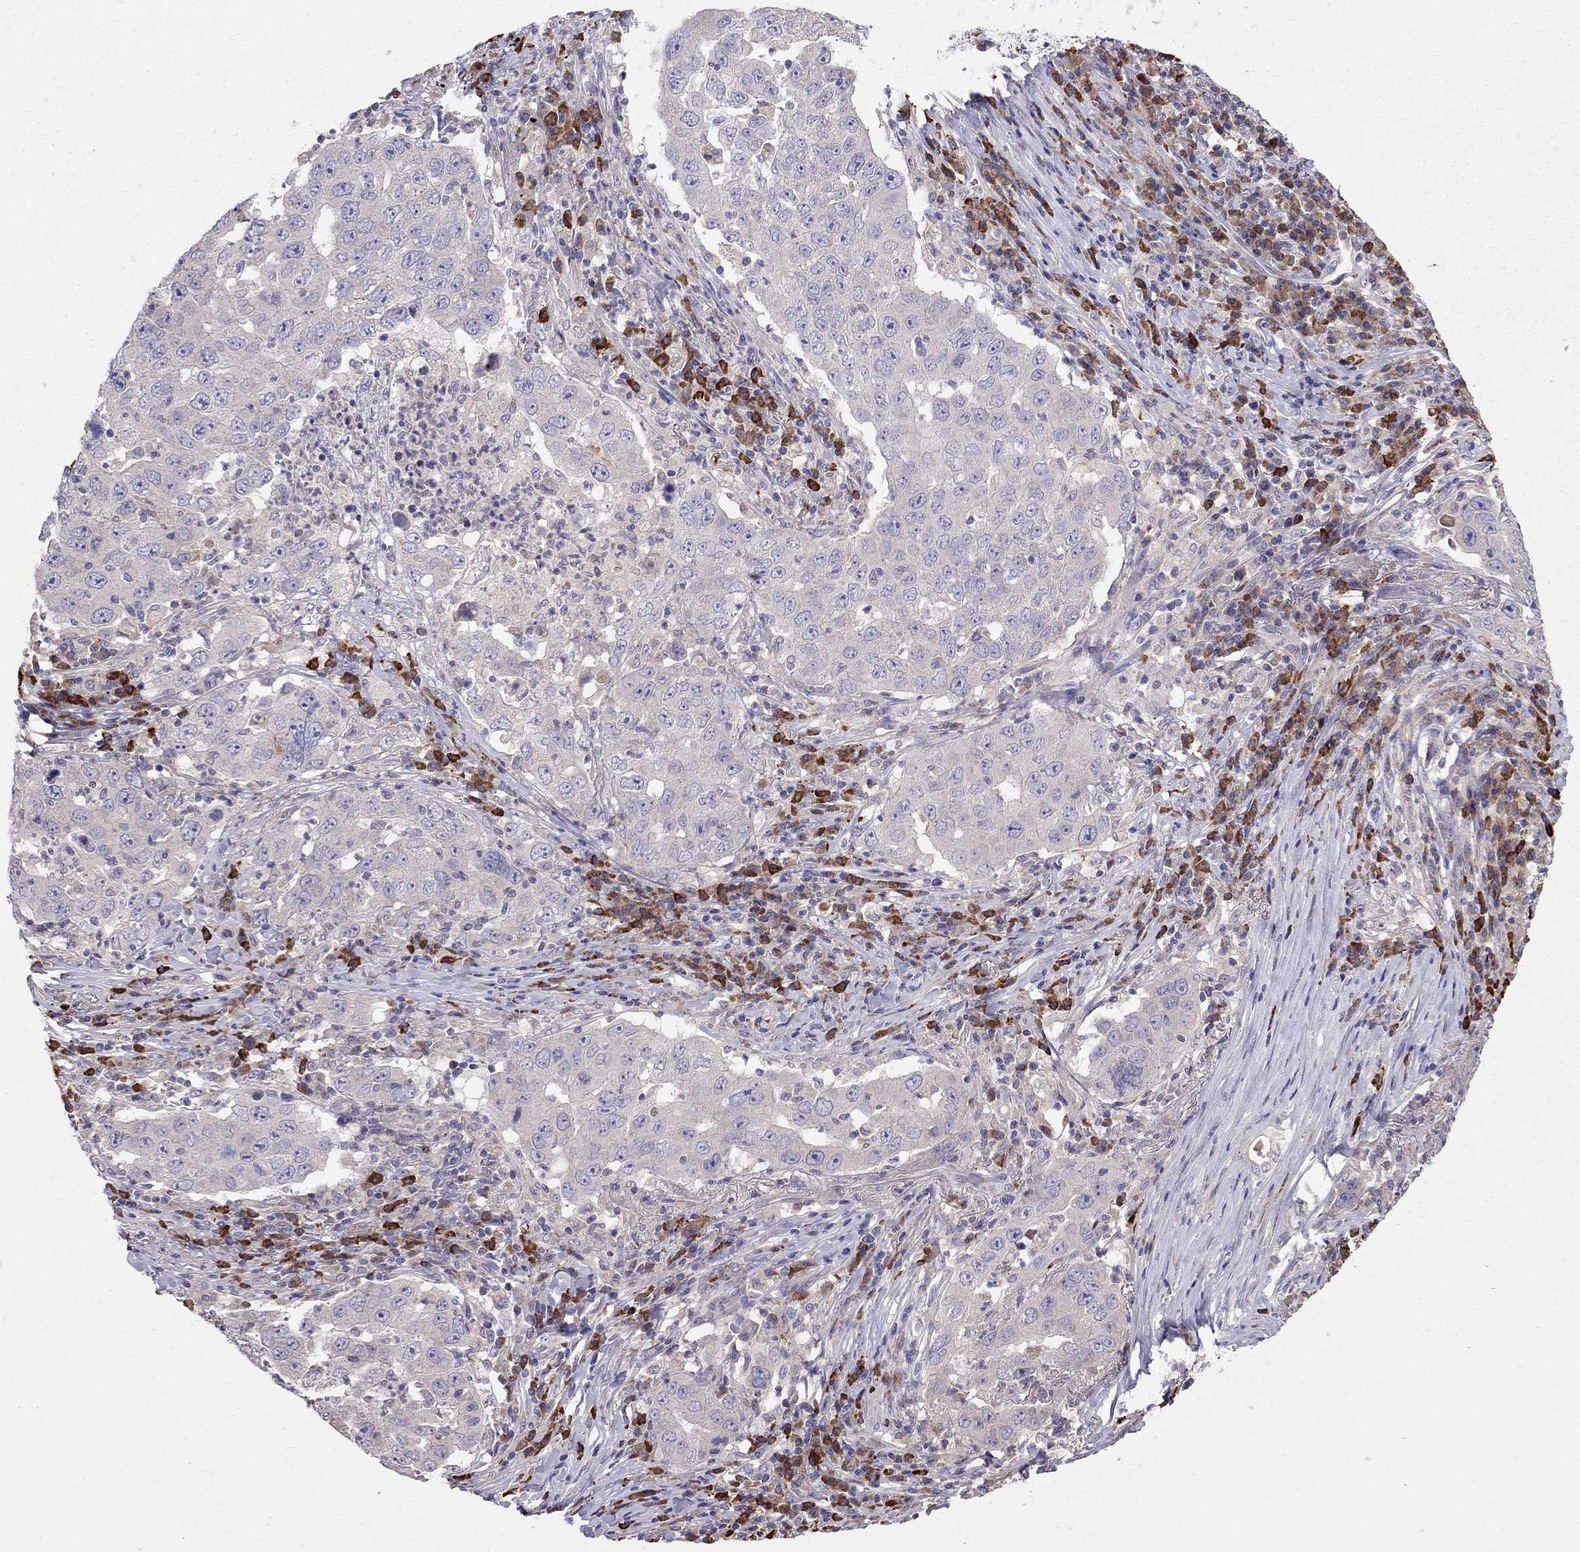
{"staining": {"intensity": "negative", "quantity": "none", "location": "none"}, "tissue": "lung cancer", "cell_type": "Tumor cells", "image_type": "cancer", "snomed": [{"axis": "morphology", "description": "Adenocarcinoma, NOS"}, {"axis": "topography", "description": "Lung"}], "caption": "There is no significant positivity in tumor cells of adenocarcinoma (lung).", "gene": "PIK3CG", "patient": {"sex": "male", "age": 73}}